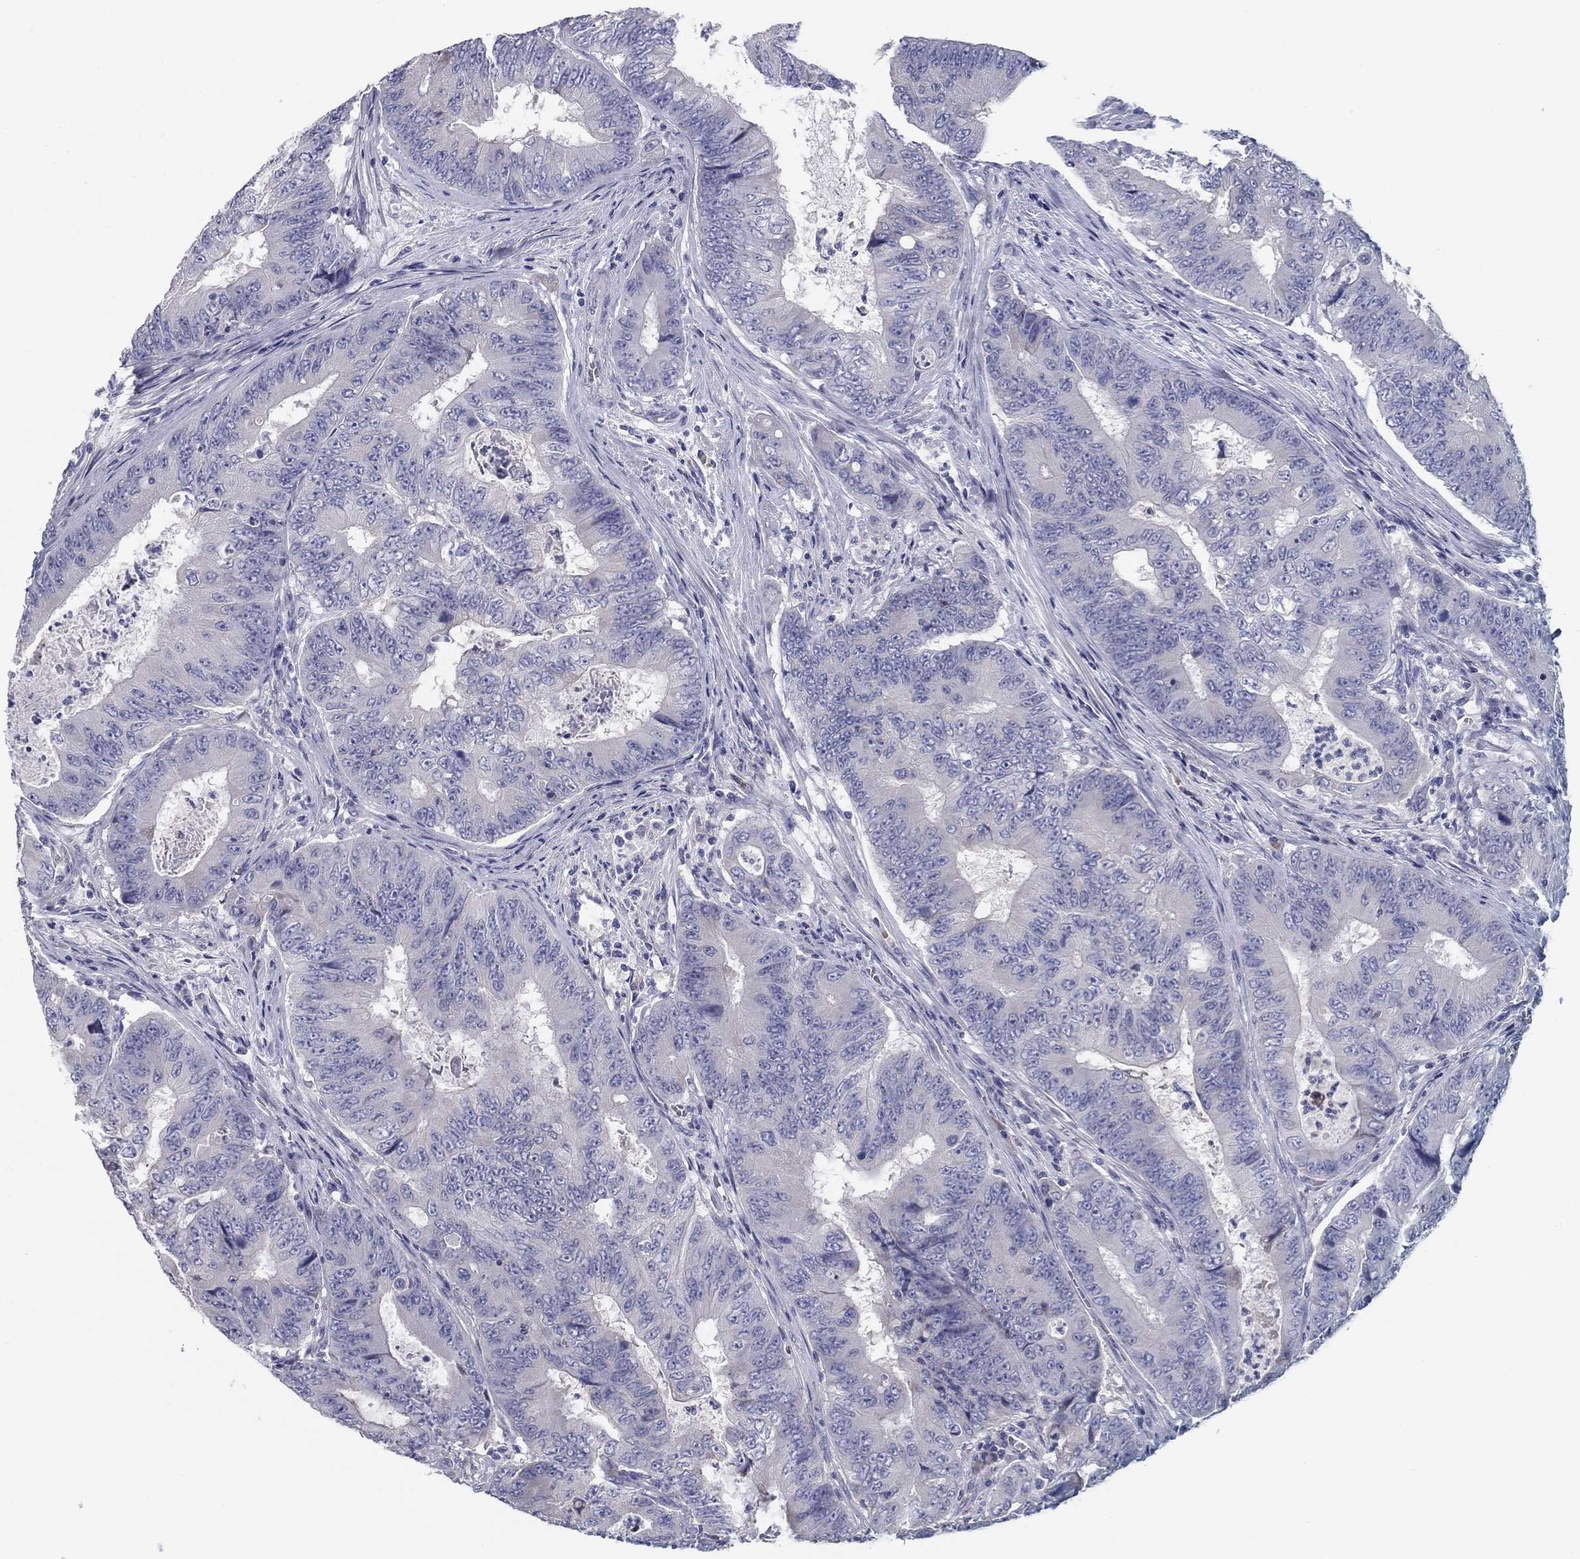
{"staining": {"intensity": "negative", "quantity": "none", "location": "none"}, "tissue": "colorectal cancer", "cell_type": "Tumor cells", "image_type": "cancer", "snomed": [{"axis": "morphology", "description": "Adenocarcinoma, NOS"}, {"axis": "topography", "description": "Colon"}], "caption": "This micrograph is of adenocarcinoma (colorectal) stained with immunohistochemistry (IHC) to label a protein in brown with the nuclei are counter-stained blue. There is no expression in tumor cells.", "gene": "GRK7", "patient": {"sex": "female", "age": 48}}